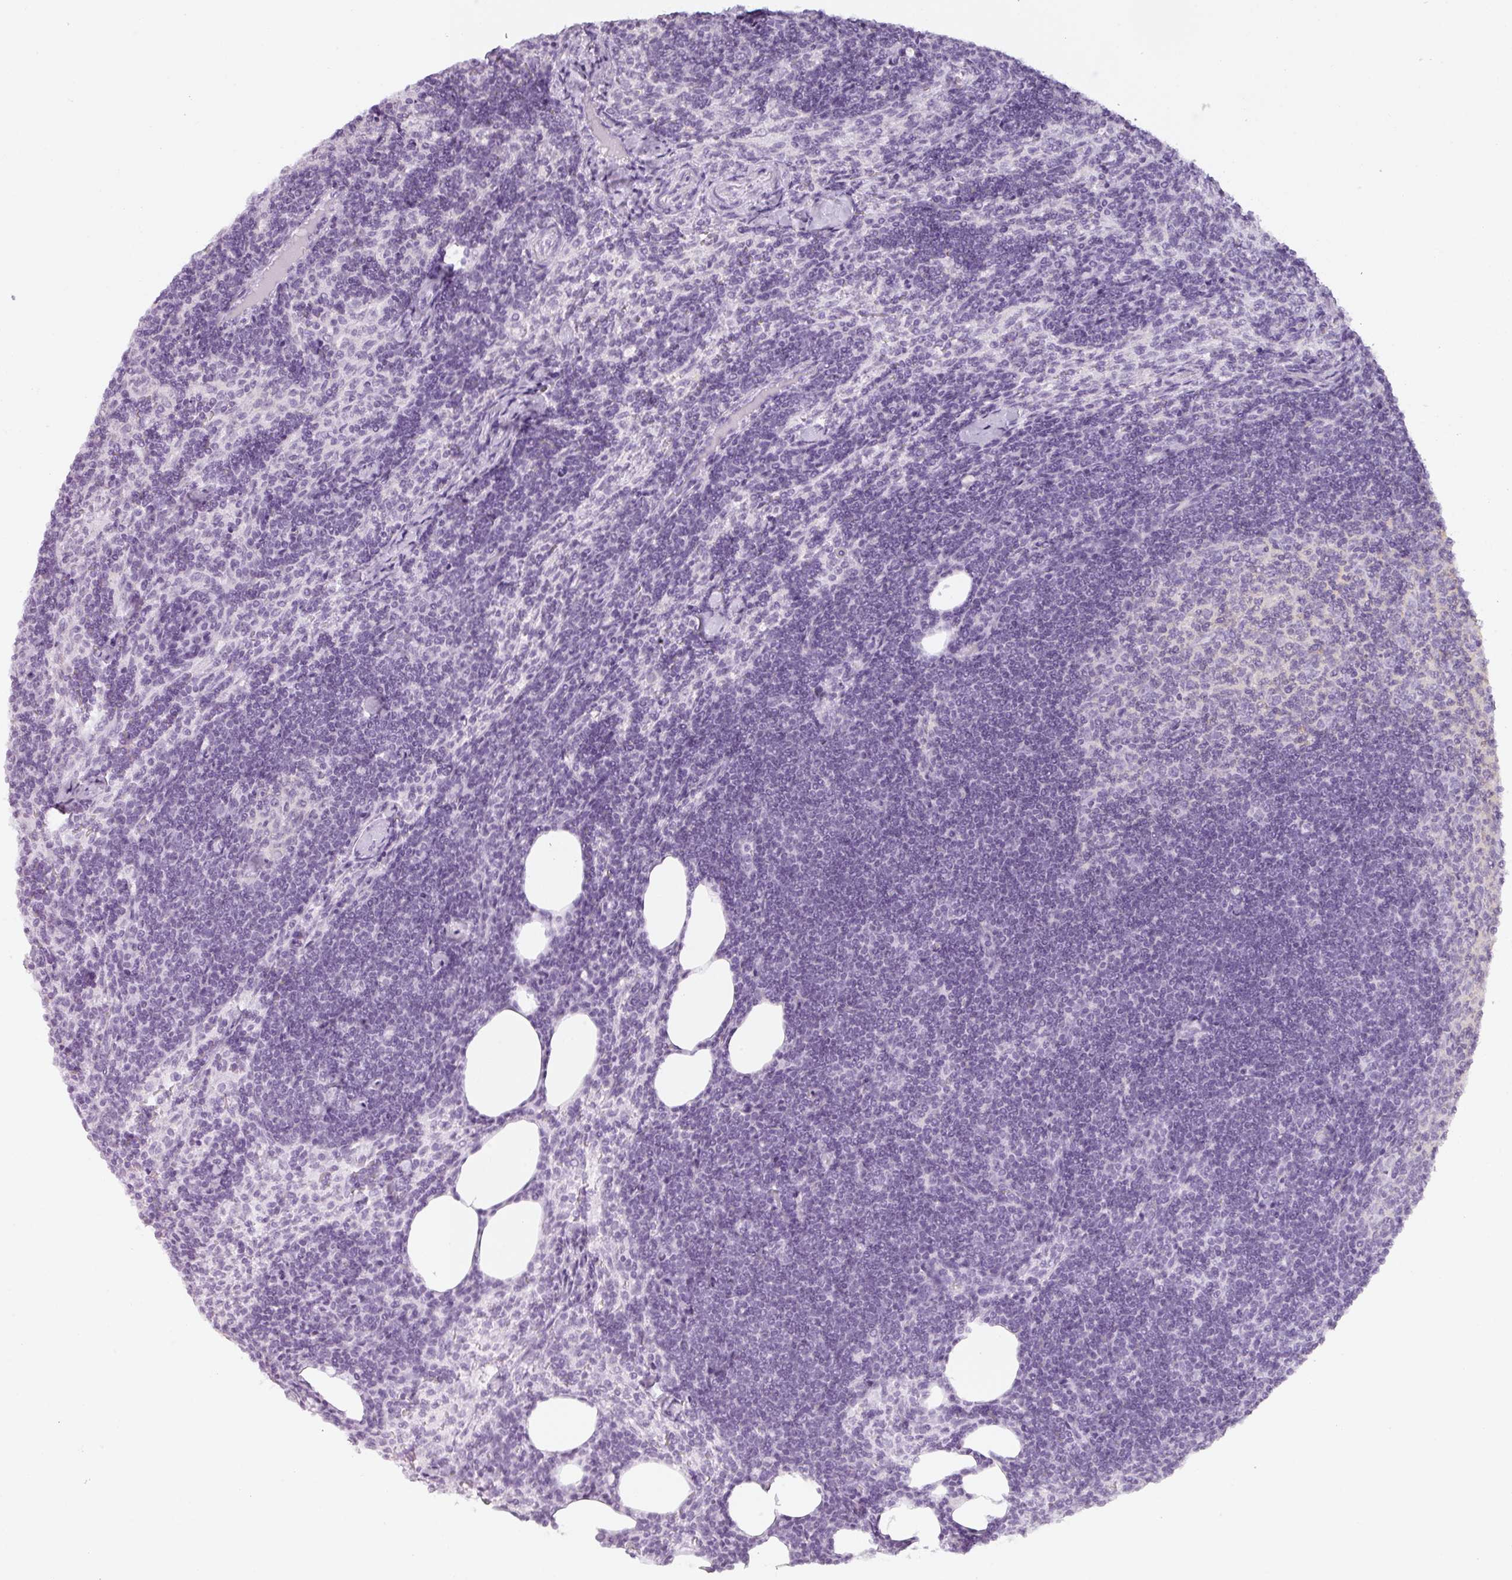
{"staining": {"intensity": "strong", "quantity": "<25%", "location": "cytoplasmic/membranous"}, "tissue": "lymph node", "cell_type": "Germinal center cells", "image_type": "normal", "snomed": [{"axis": "morphology", "description": "Normal tissue, NOS"}, {"axis": "topography", "description": "Lymph node"}], "caption": "Human lymph node stained for a protein (brown) demonstrates strong cytoplasmic/membranous positive positivity in approximately <25% of germinal center cells.", "gene": "TMEM42", "patient": {"sex": "female", "age": 52}}